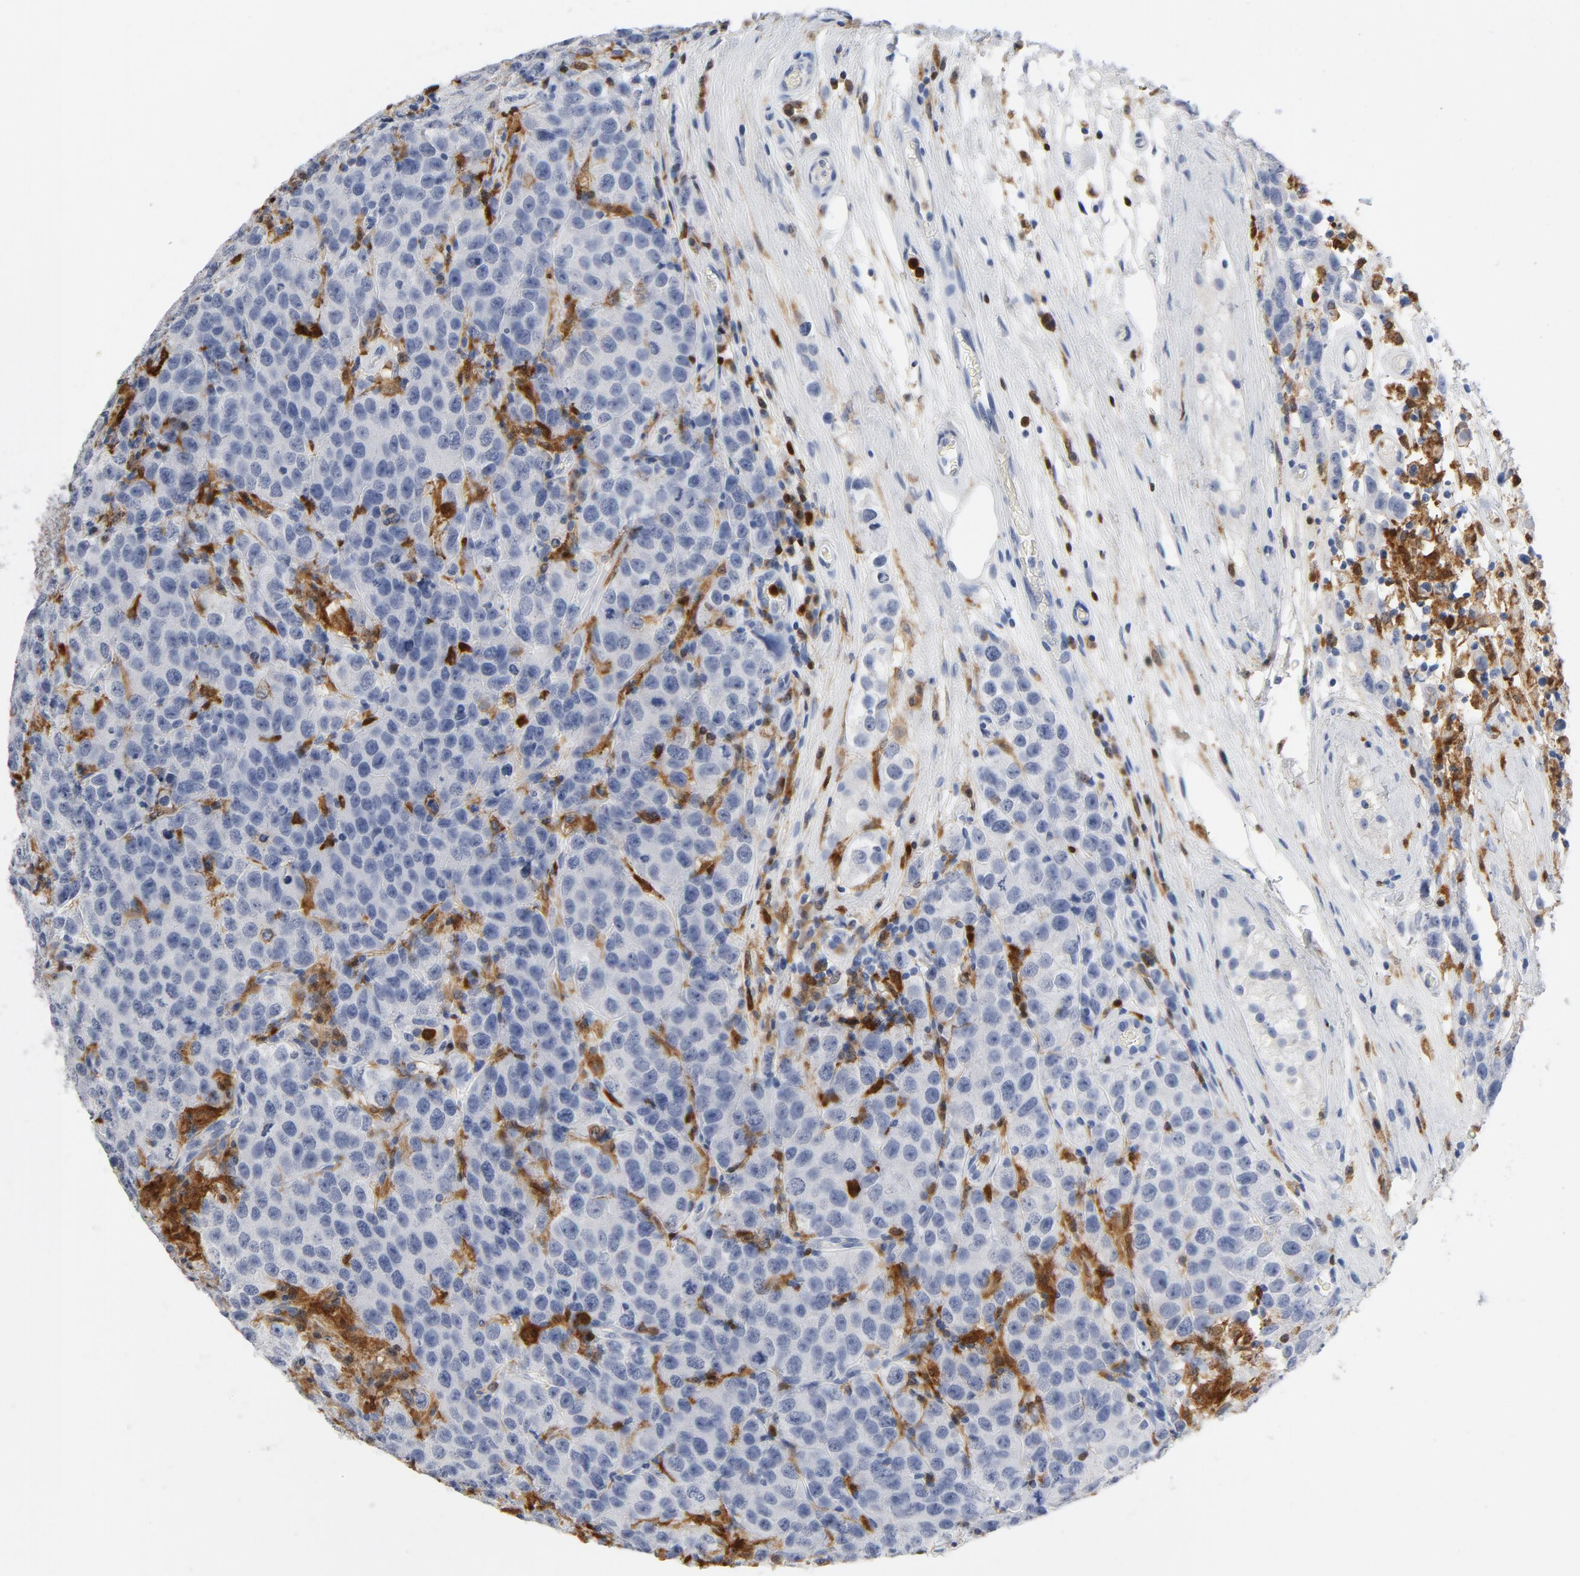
{"staining": {"intensity": "negative", "quantity": "none", "location": "none"}, "tissue": "testis cancer", "cell_type": "Tumor cells", "image_type": "cancer", "snomed": [{"axis": "morphology", "description": "Seminoma, NOS"}, {"axis": "topography", "description": "Testis"}], "caption": "A high-resolution micrograph shows immunohistochemistry staining of testis cancer (seminoma), which demonstrates no significant expression in tumor cells.", "gene": "NCF1", "patient": {"sex": "male", "age": 52}}